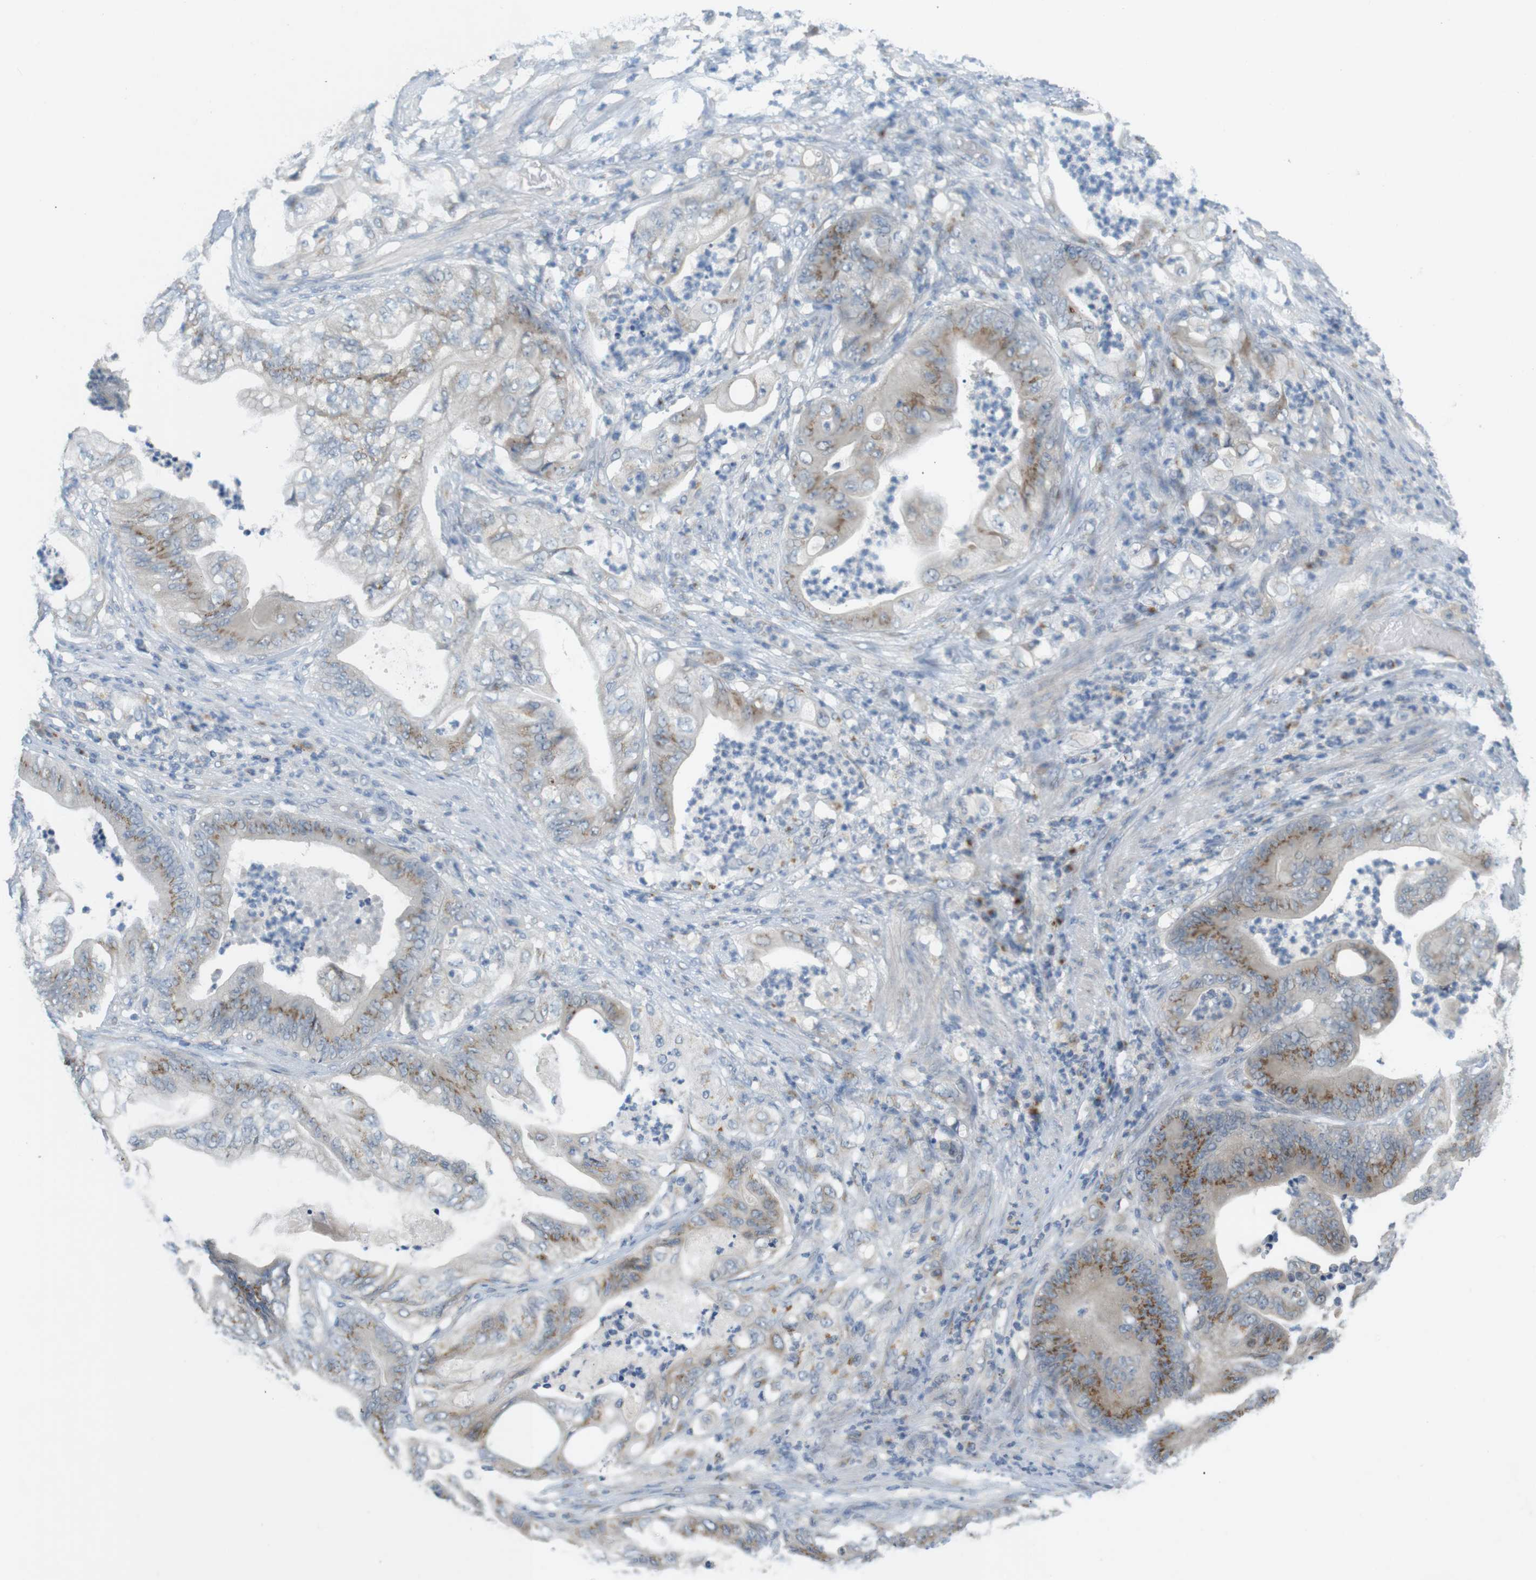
{"staining": {"intensity": "moderate", "quantity": "25%-75%", "location": "cytoplasmic/membranous"}, "tissue": "stomach cancer", "cell_type": "Tumor cells", "image_type": "cancer", "snomed": [{"axis": "morphology", "description": "Adenocarcinoma, NOS"}, {"axis": "topography", "description": "Stomach"}], "caption": "Protein expression analysis of stomach adenocarcinoma shows moderate cytoplasmic/membranous expression in approximately 25%-75% of tumor cells.", "gene": "YIPF3", "patient": {"sex": "female", "age": 73}}